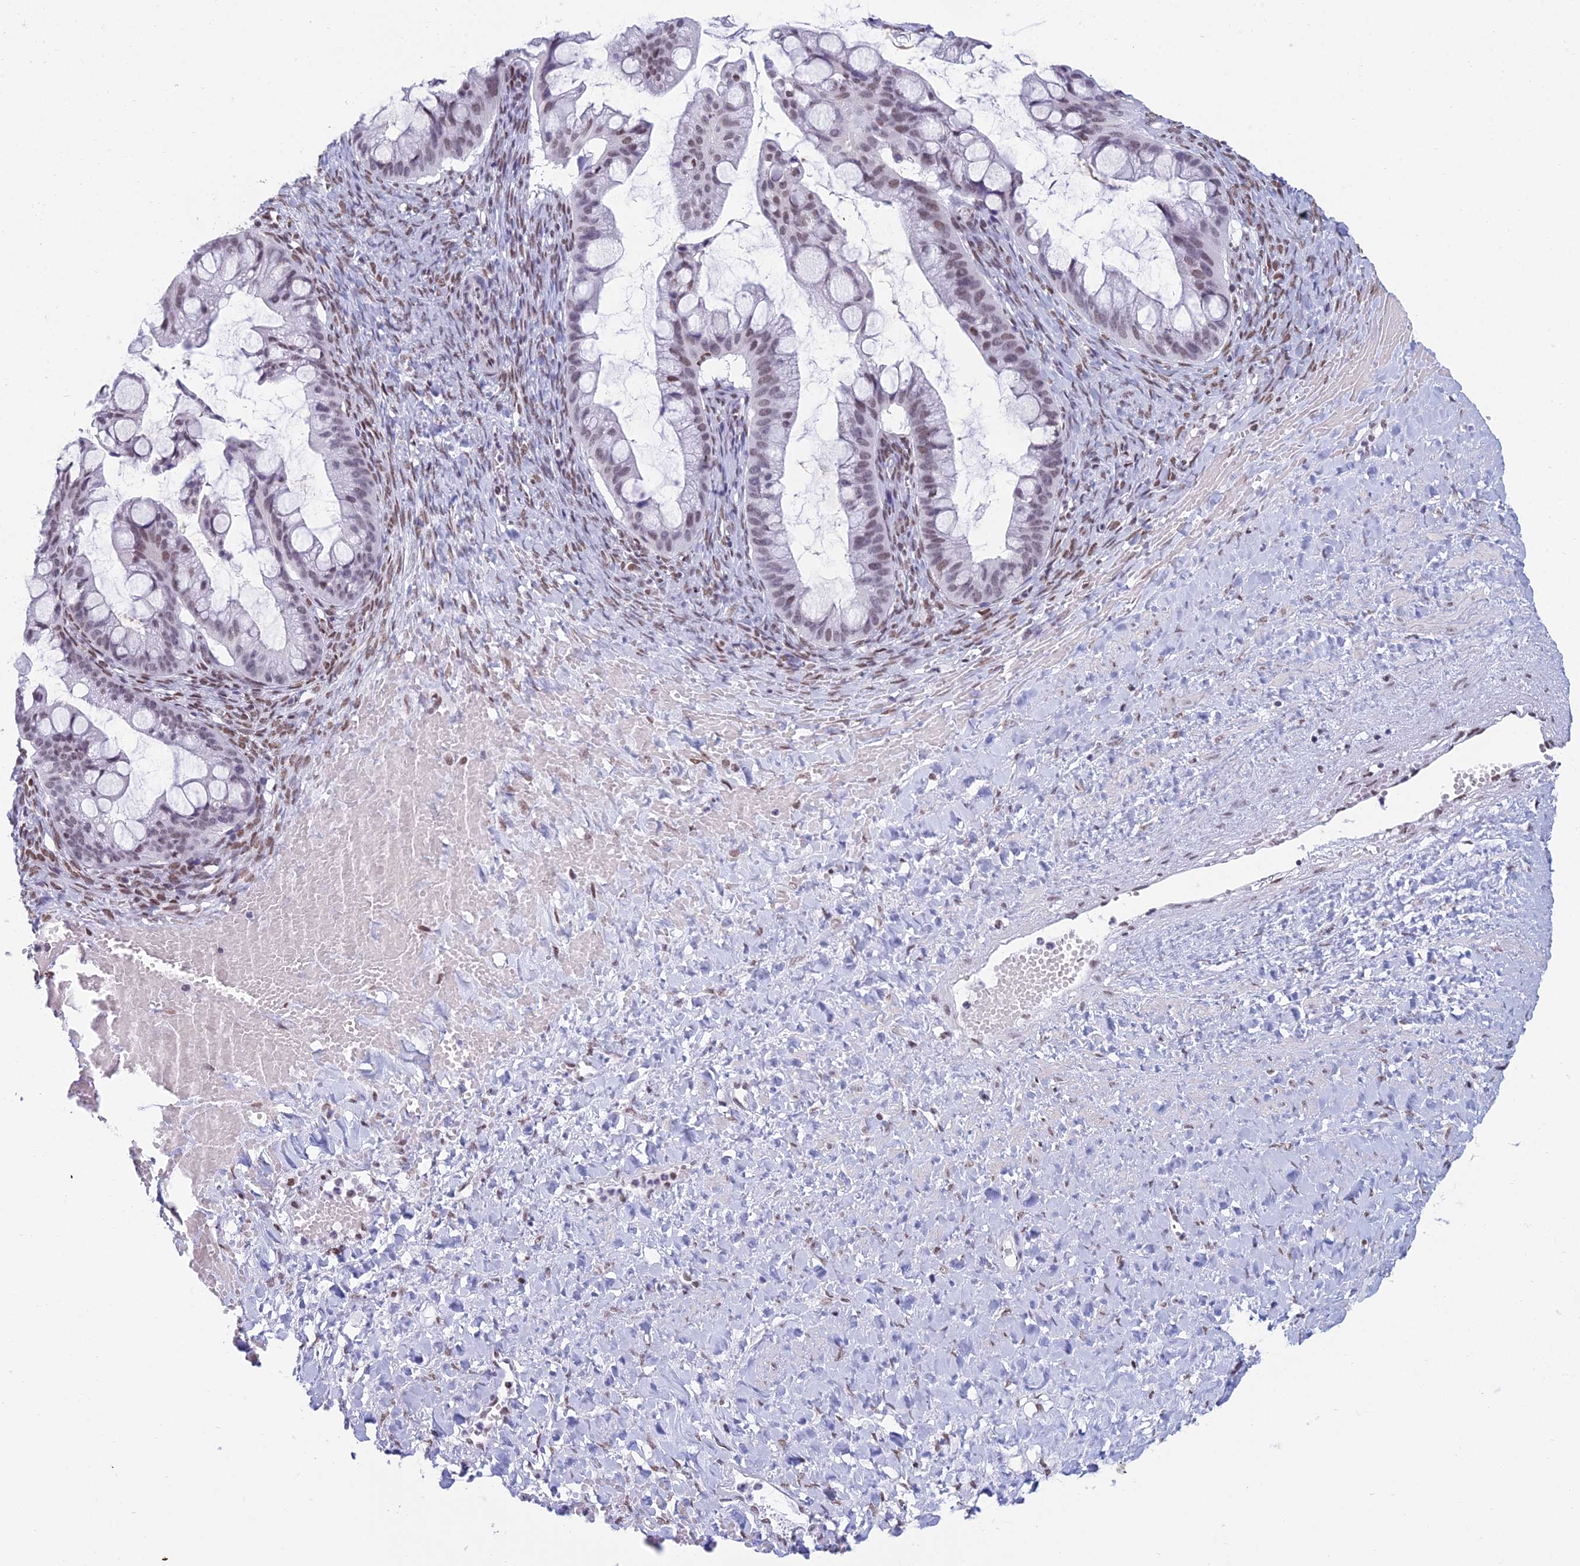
{"staining": {"intensity": "moderate", "quantity": ">75%", "location": "nuclear"}, "tissue": "ovarian cancer", "cell_type": "Tumor cells", "image_type": "cancer", "snomed": [{"axis": "morphology", "description": "Cystadenocarcinoma, mucinous, NOS"}, {"axis": "topography", "description": "Ovary"}], "caption": "A high-resolution micrograph shows immunohistochemistry staining of ovarian cancer, which displays moderate nuclear staining in about >75% of tumor cells.", "gene": "CDC26", "patient": {"sex": "female", "age": 73}}